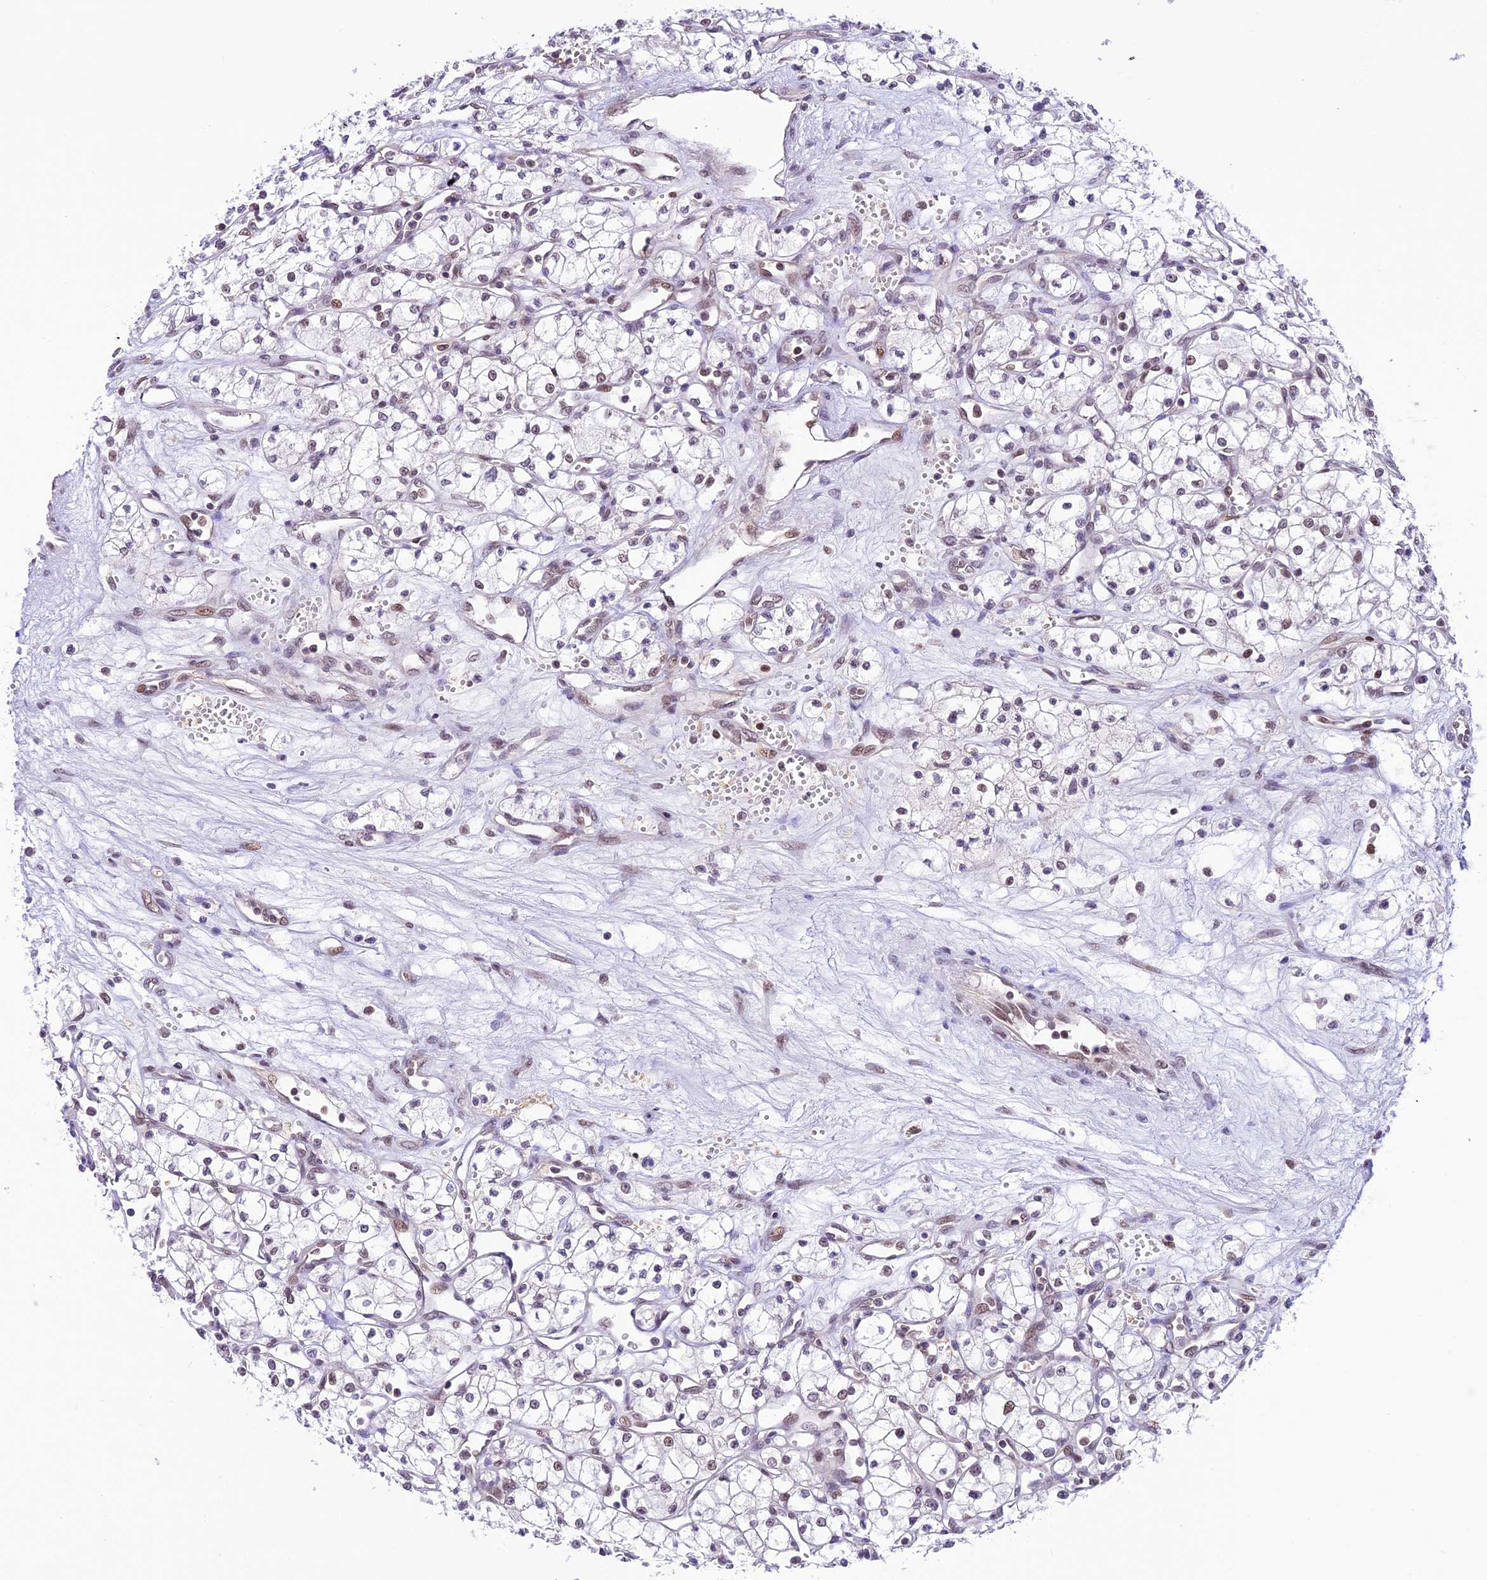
{"staining": {"intensity": "negative", "quantity": "none", "location": "none"}, "tissue": "renal cancer", "cell_type": "Tumor cells", "image_type": "cancer", "snomed": [{"axis": "morphology", "description": "Adenocarcinoma, NOS"}, {"axis": "topography", "description": "Kidney"}], "caption": "This is an immunohistochemistry (IHC) histopathology image of human renal adenocarcinoma. There is no staining in tumor cells.", "gene": "SHKBP1", "patient": {"sex": "male", "age": 59}}